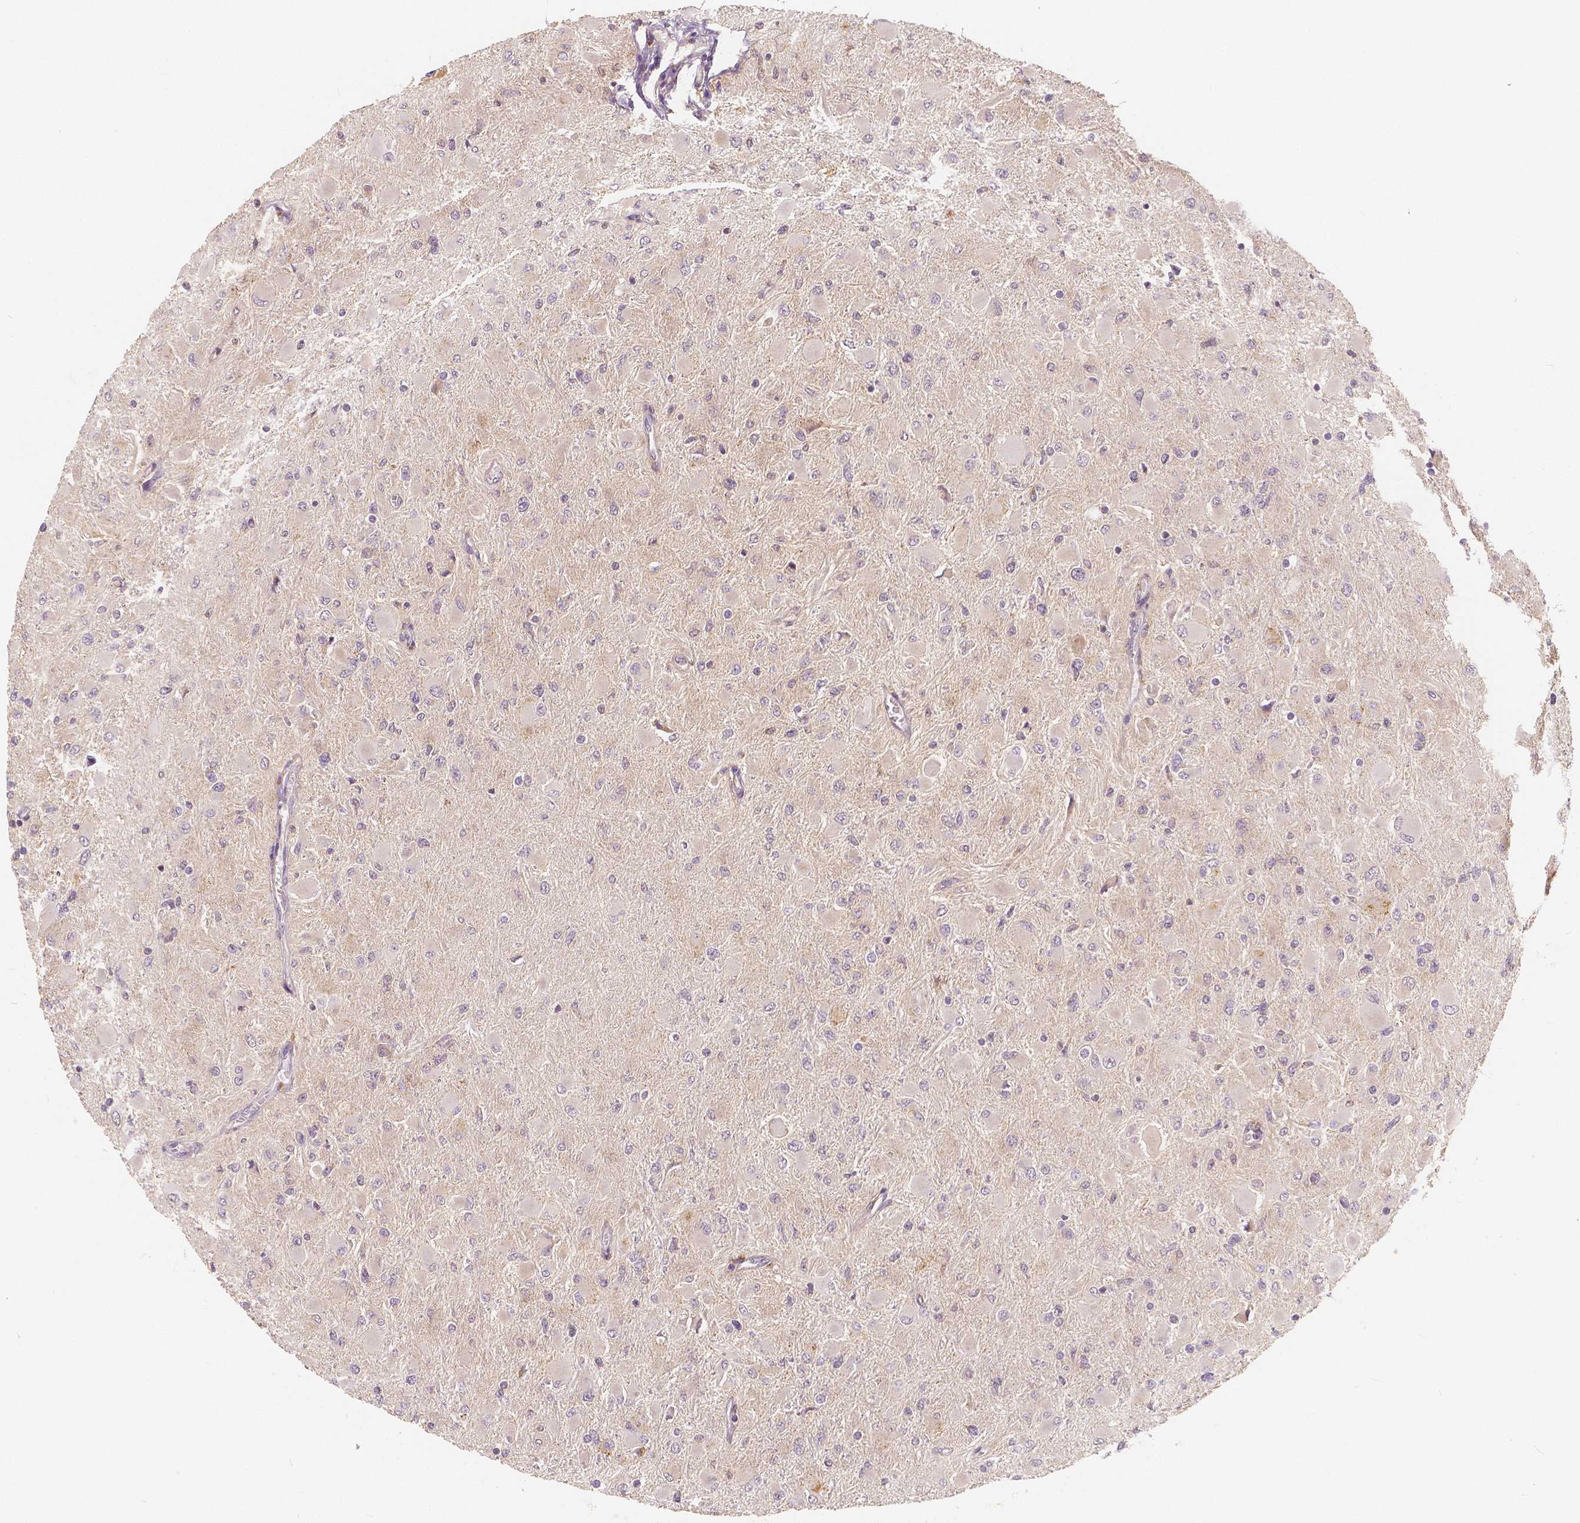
{"staining": {"intensity": "negative", "quantity": "none", "location": "none"}, "tissue": "glioma", "cell_type": "Tumor cells", "image_type": "cancer", "snomed": [{"axis": "morphology", "description": "Glioma, malignant, High grade"}, {"axis": "topography", "description": "Cerebral cortex"}], "caption": "High magnification brightfield microscopy of high-grade glioma (malignant) stained with DAB (3,3'-diaminobenzidine) (brown) and counterstained with hematoxylin (blue): tumor cells show no significant staining.", "gene": "SNX12", "patient": {"sex": "female", "age": 36}}